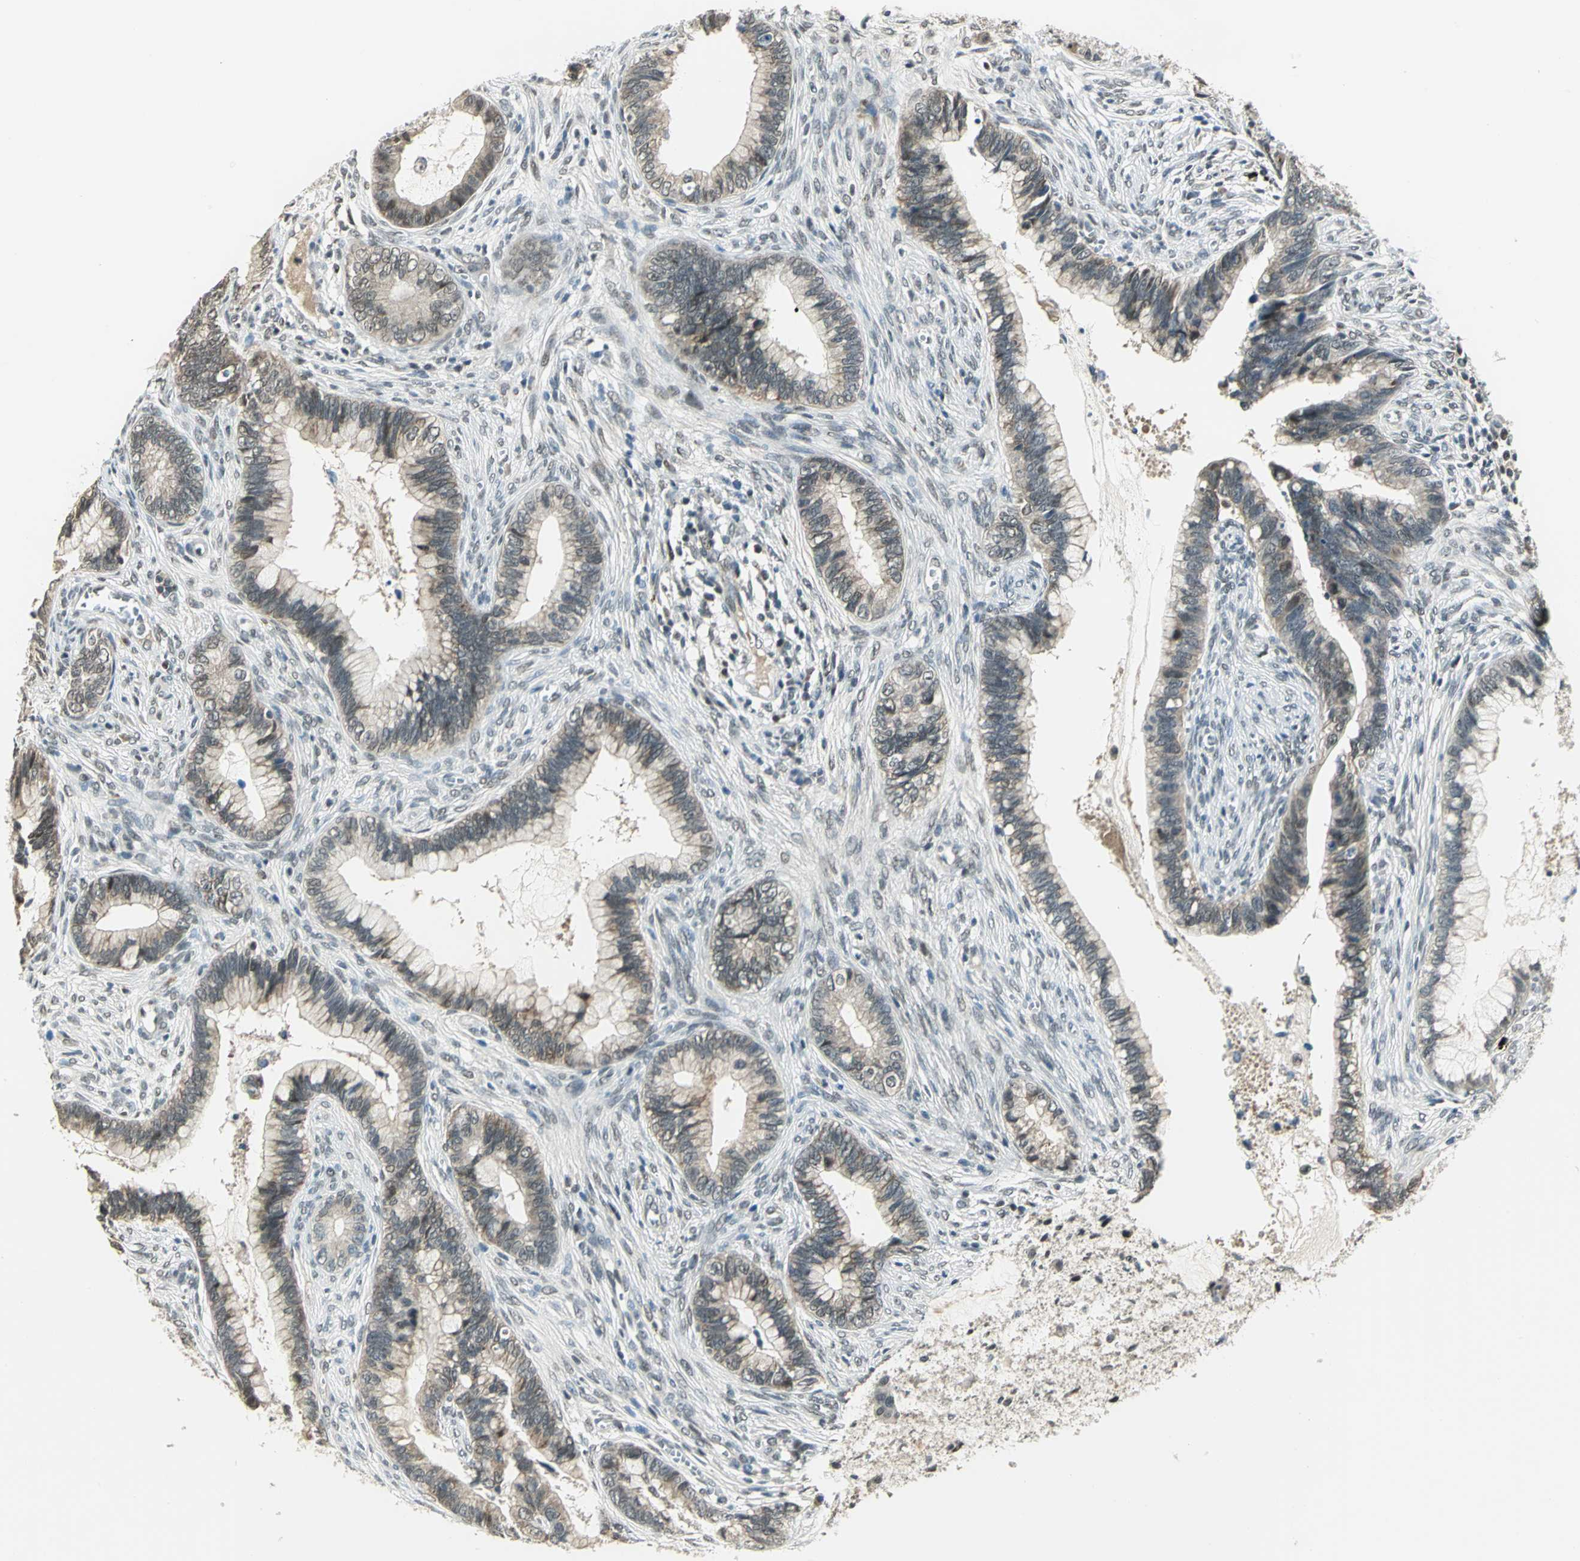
{"staining": {"intensity": "weak", "quantity": "25%-75%", "location": "cytoplasmic/membranous"}, "tissue": "cervical cancer", "cell_type": "Tumor cells", "image_type": "cancer", "snomed": [{"axis": "morphology", "description": "Adenocarcinoma, NOS"}, {"axis": "topography", "description": "Cervix"}], "caption": "A low amount of weak cytoplasmic/membranous positivity is present in approximately 25%-75% of tumor cells in adenocarcinoma (cervical) tissue. The protein is stained brown, and the nuclei are stained in blue (DAB IHC with brightfield microscopy, high magnification).", "gene": "RAD17", "patient": {"sex": "female", "age": 44}}